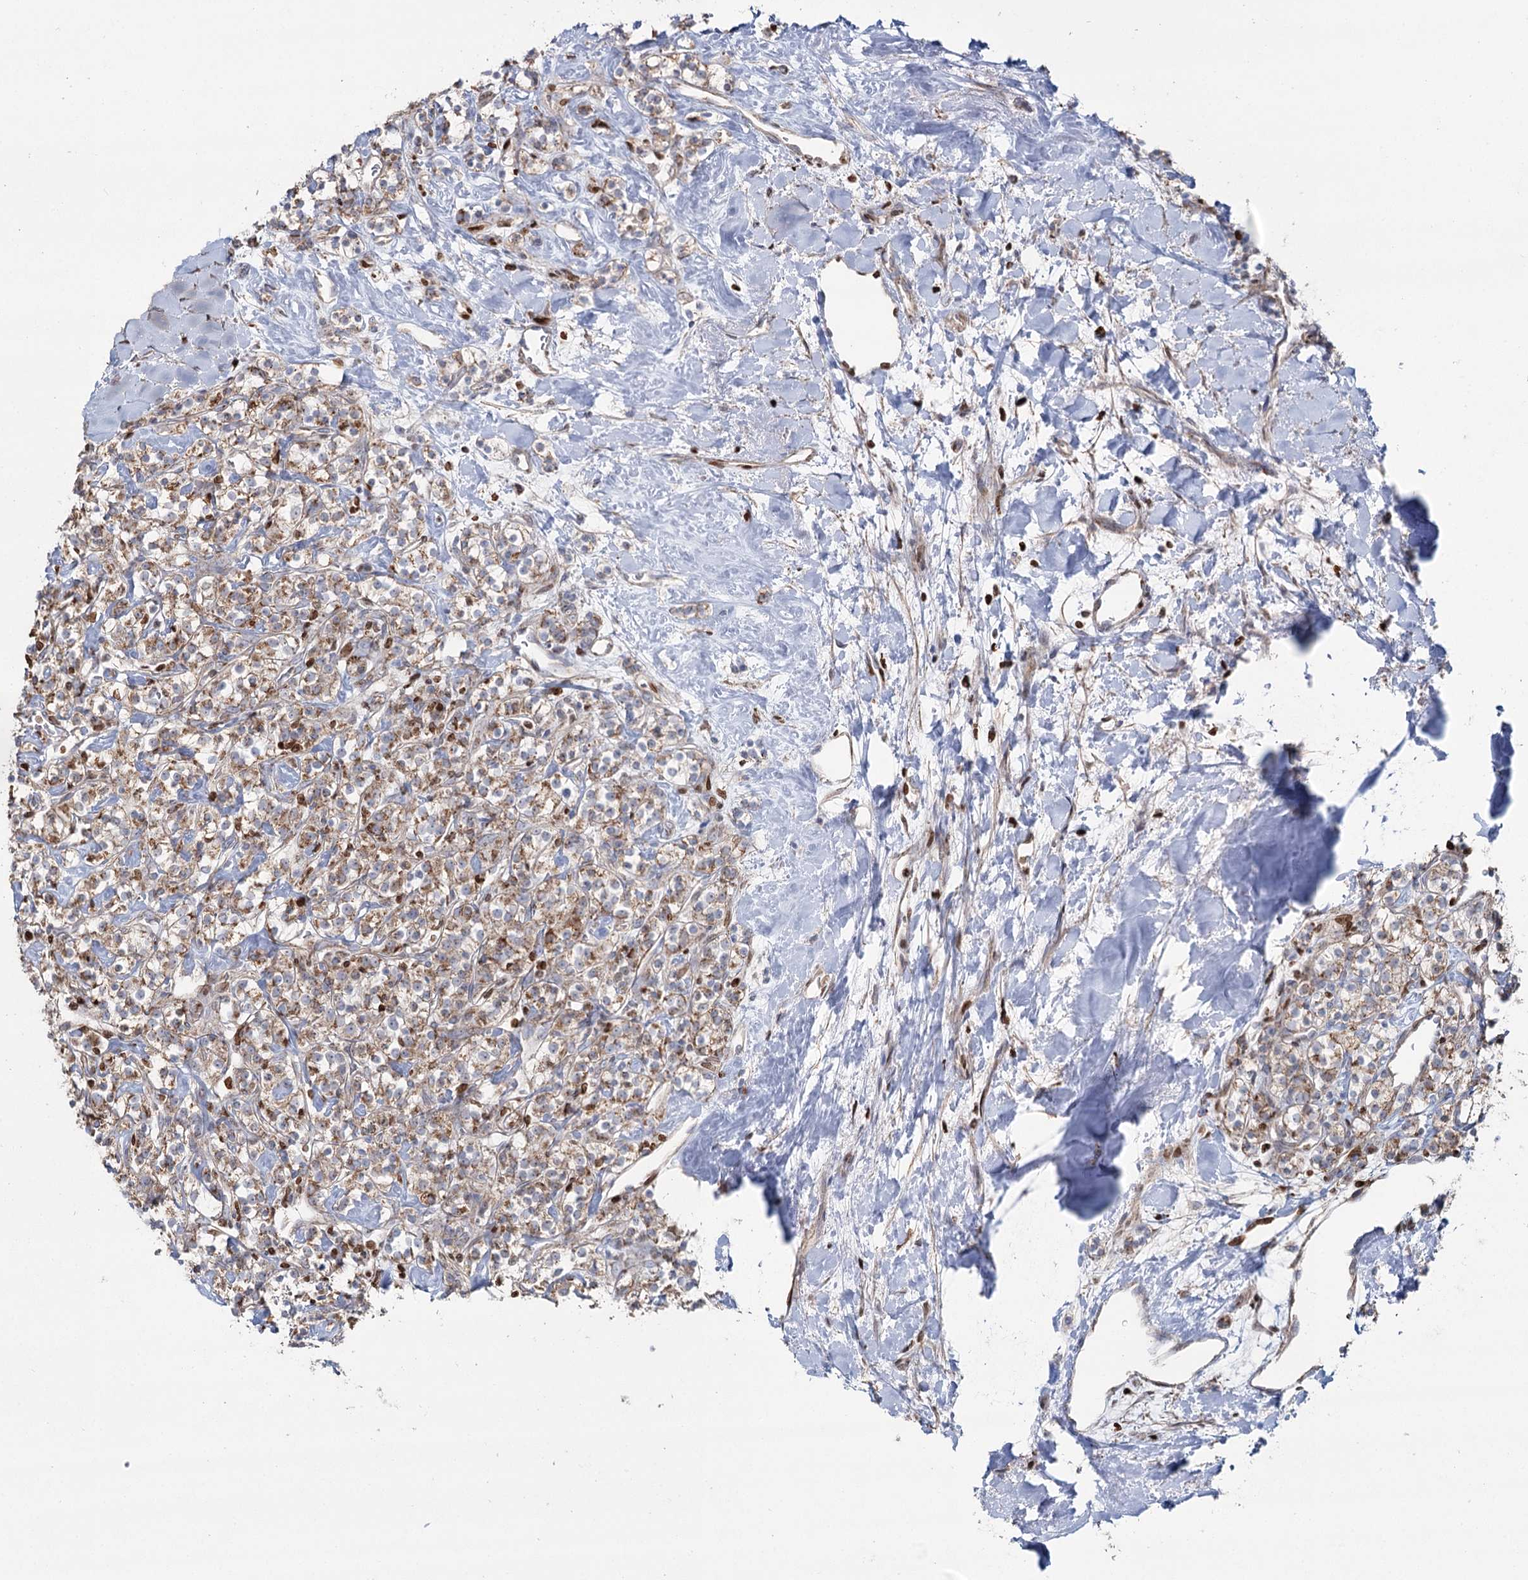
{"staining": {"intensity": "weak", "quantity": ">75%", "location": "cytoplasmic/membranous"}, "tissue": "renal cancer", "cell_type": "Tumor cells", "image_type": "cancer", "snomed": [{"axis": "morphology", "description": "Adenocarcinoma, NOS"}, {"axis": "topography", "description": "Kidney"}], "caption": "Renal cancer stained for a protein (brown) reveals weak cytoplasmic/membranous positive staining in approximately >75% of tumor cells.", "gene": "PDHX", "patient": {"sex": "male", "age": 77}}